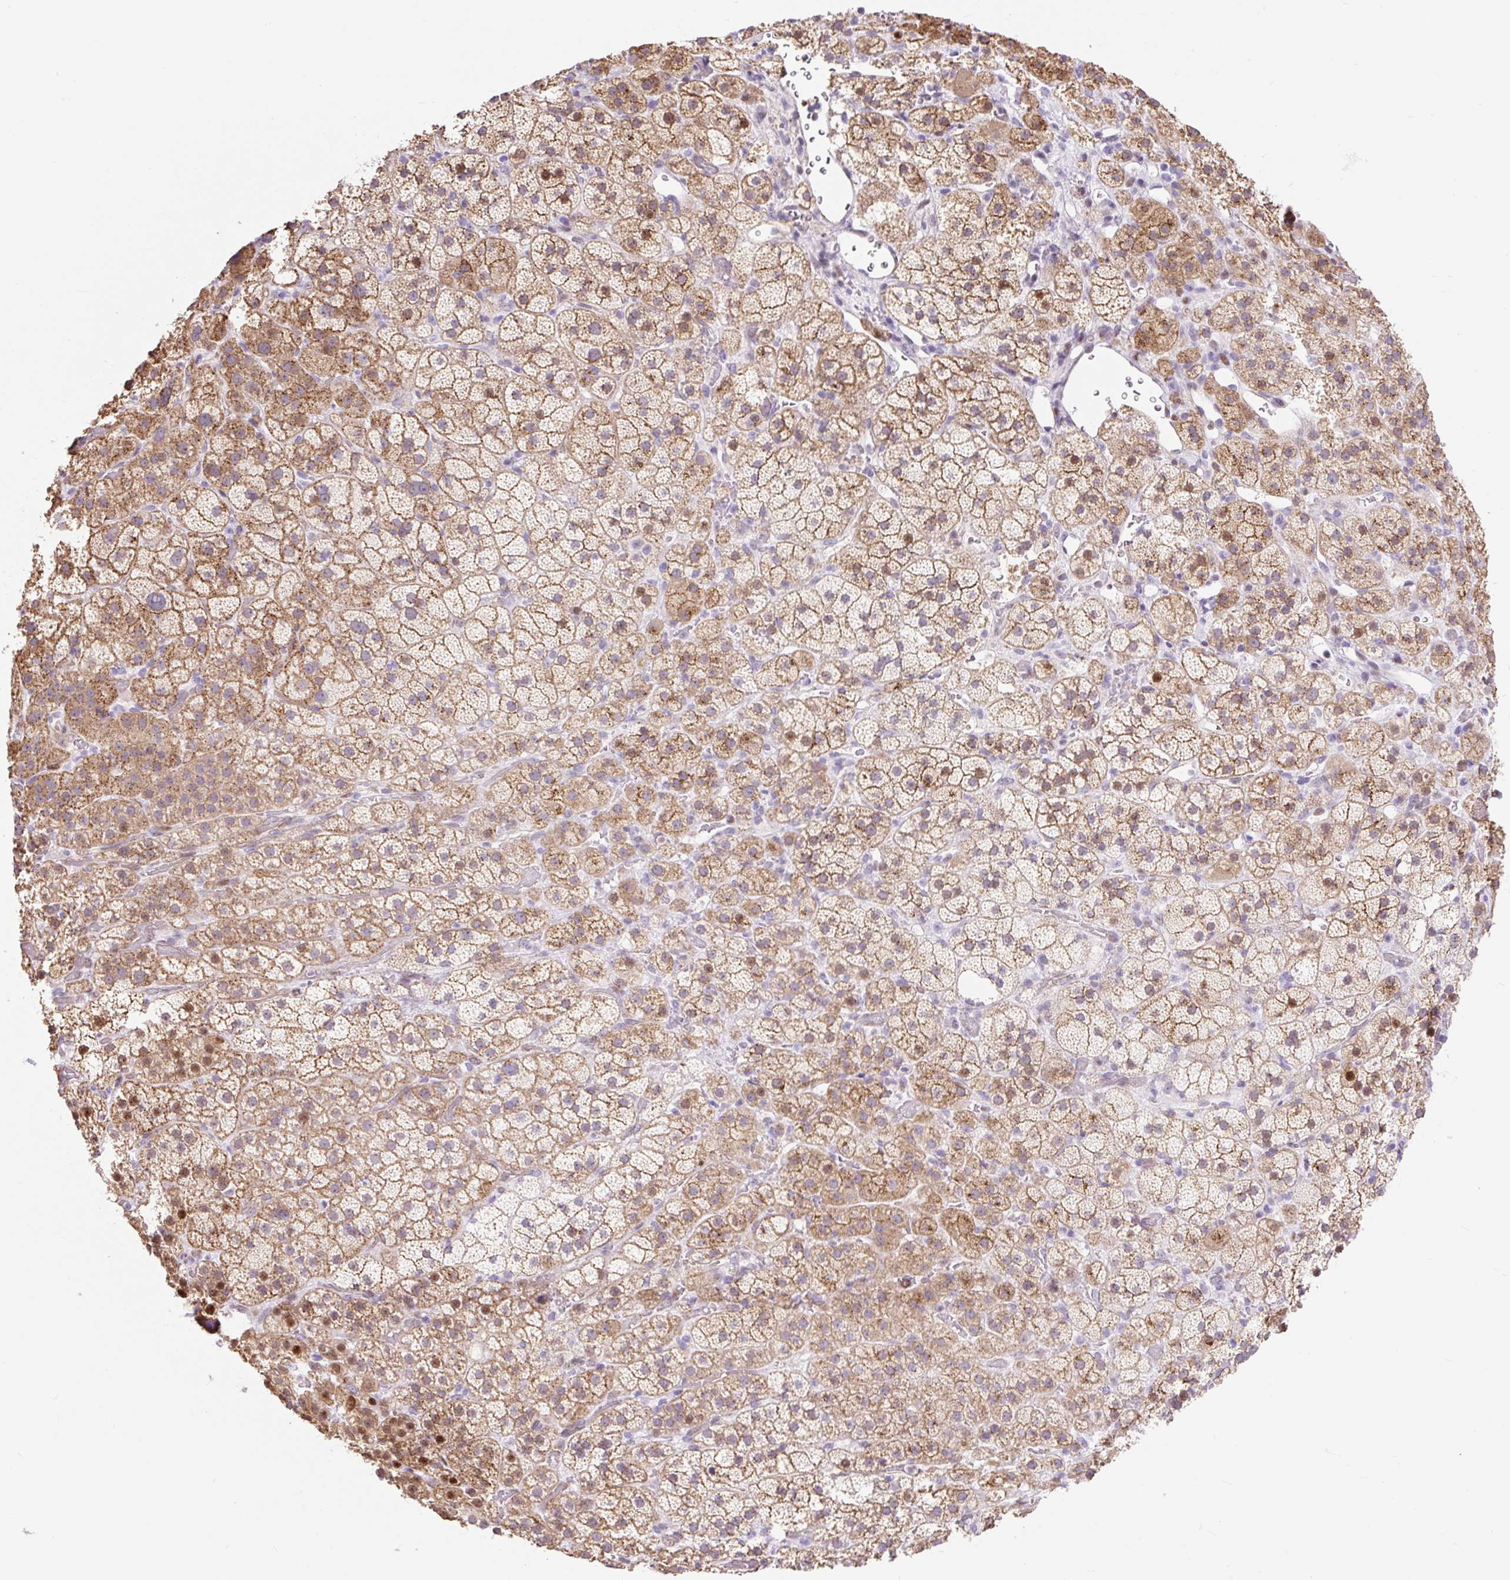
{"staining": {"intensity": "moderate", "quantity": "25%-75%", "location": "cytoplasmic/membranous"}, "tissue": "adrenal gland", "cell_type": "Glandular cells", "image_type": "normal", "snomed": [{"axis": "morphology", "description": "Normal tissue, NOS"}, {"axis": "topography", "description": "Adrenal gland"}], "caption": "Immunohistochemical staining of benign adrenal gland reveals 25%-75% levels of moderate cytoplasmic/membranous protein expression in about 25%-75% of glandular cells.", "gene": "HIP1R", "patient": {"sex": "male", "age": 57}}